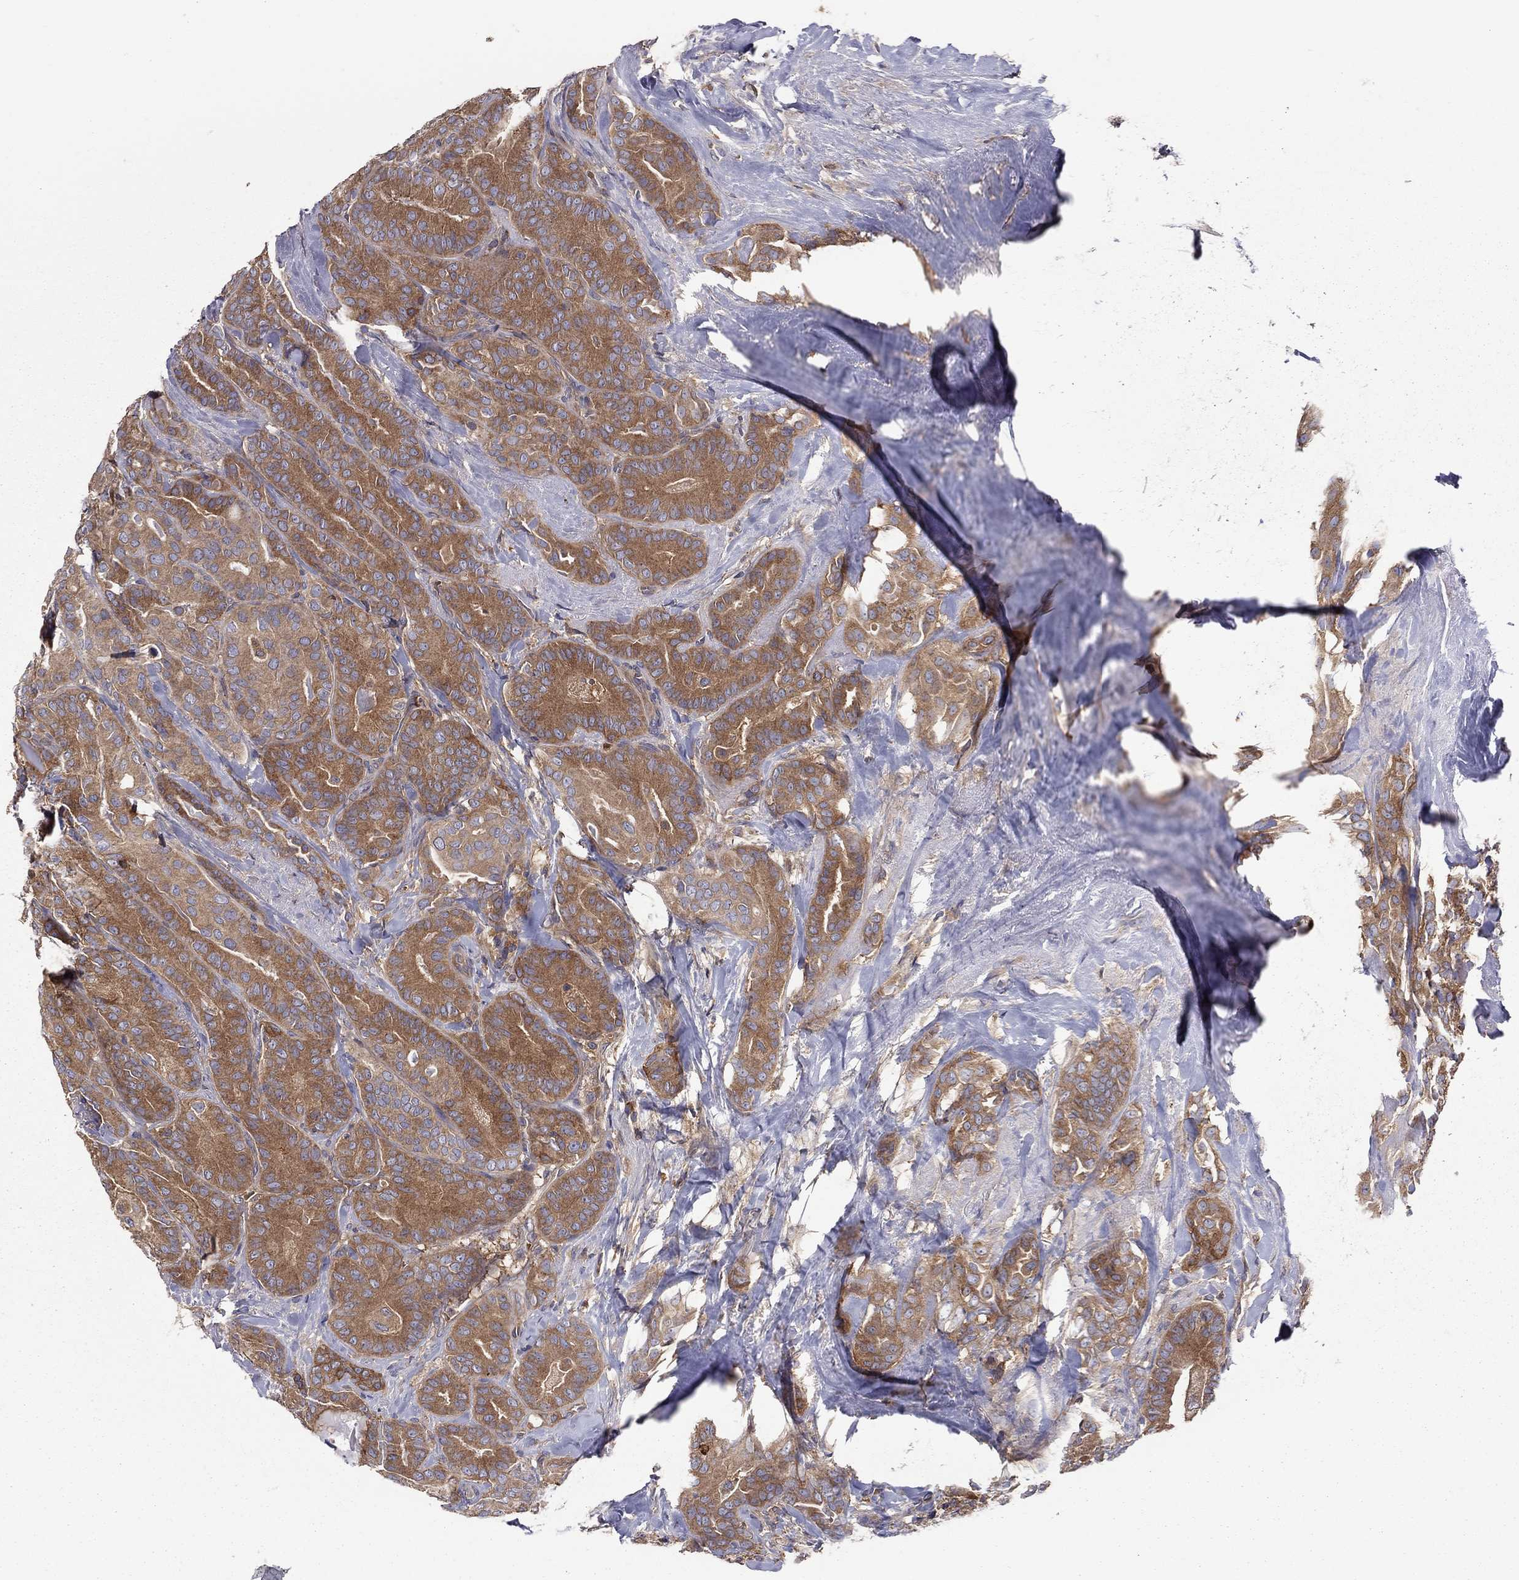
{"staining": {"intensity": "strong", "quantity": ">75%", "location": "cytoplasmic/membranous"}, "tissue": "thyroid cancer", "cell_type": "Tumor cells", "image_type": "cancer", "snomed": [{"axis": "morphology", "description": "Papillary adenocarcinoma, NOS"}, {"axis": "topography", "description": "Thyroid gland"}], "caption": "IHC micrograph of neoplastic tissue: papillary adenocarcinoma (thyroid) stained using immunohistochemistry (IHC) shows high levels of strong protein expression localized specifically in the cytoplasmic/membranous of tumor cells, appearing as a cytoplasmic/membranous brown color.", "gene": "RNF123", "patient": {"sex": "male", "age": 61}}